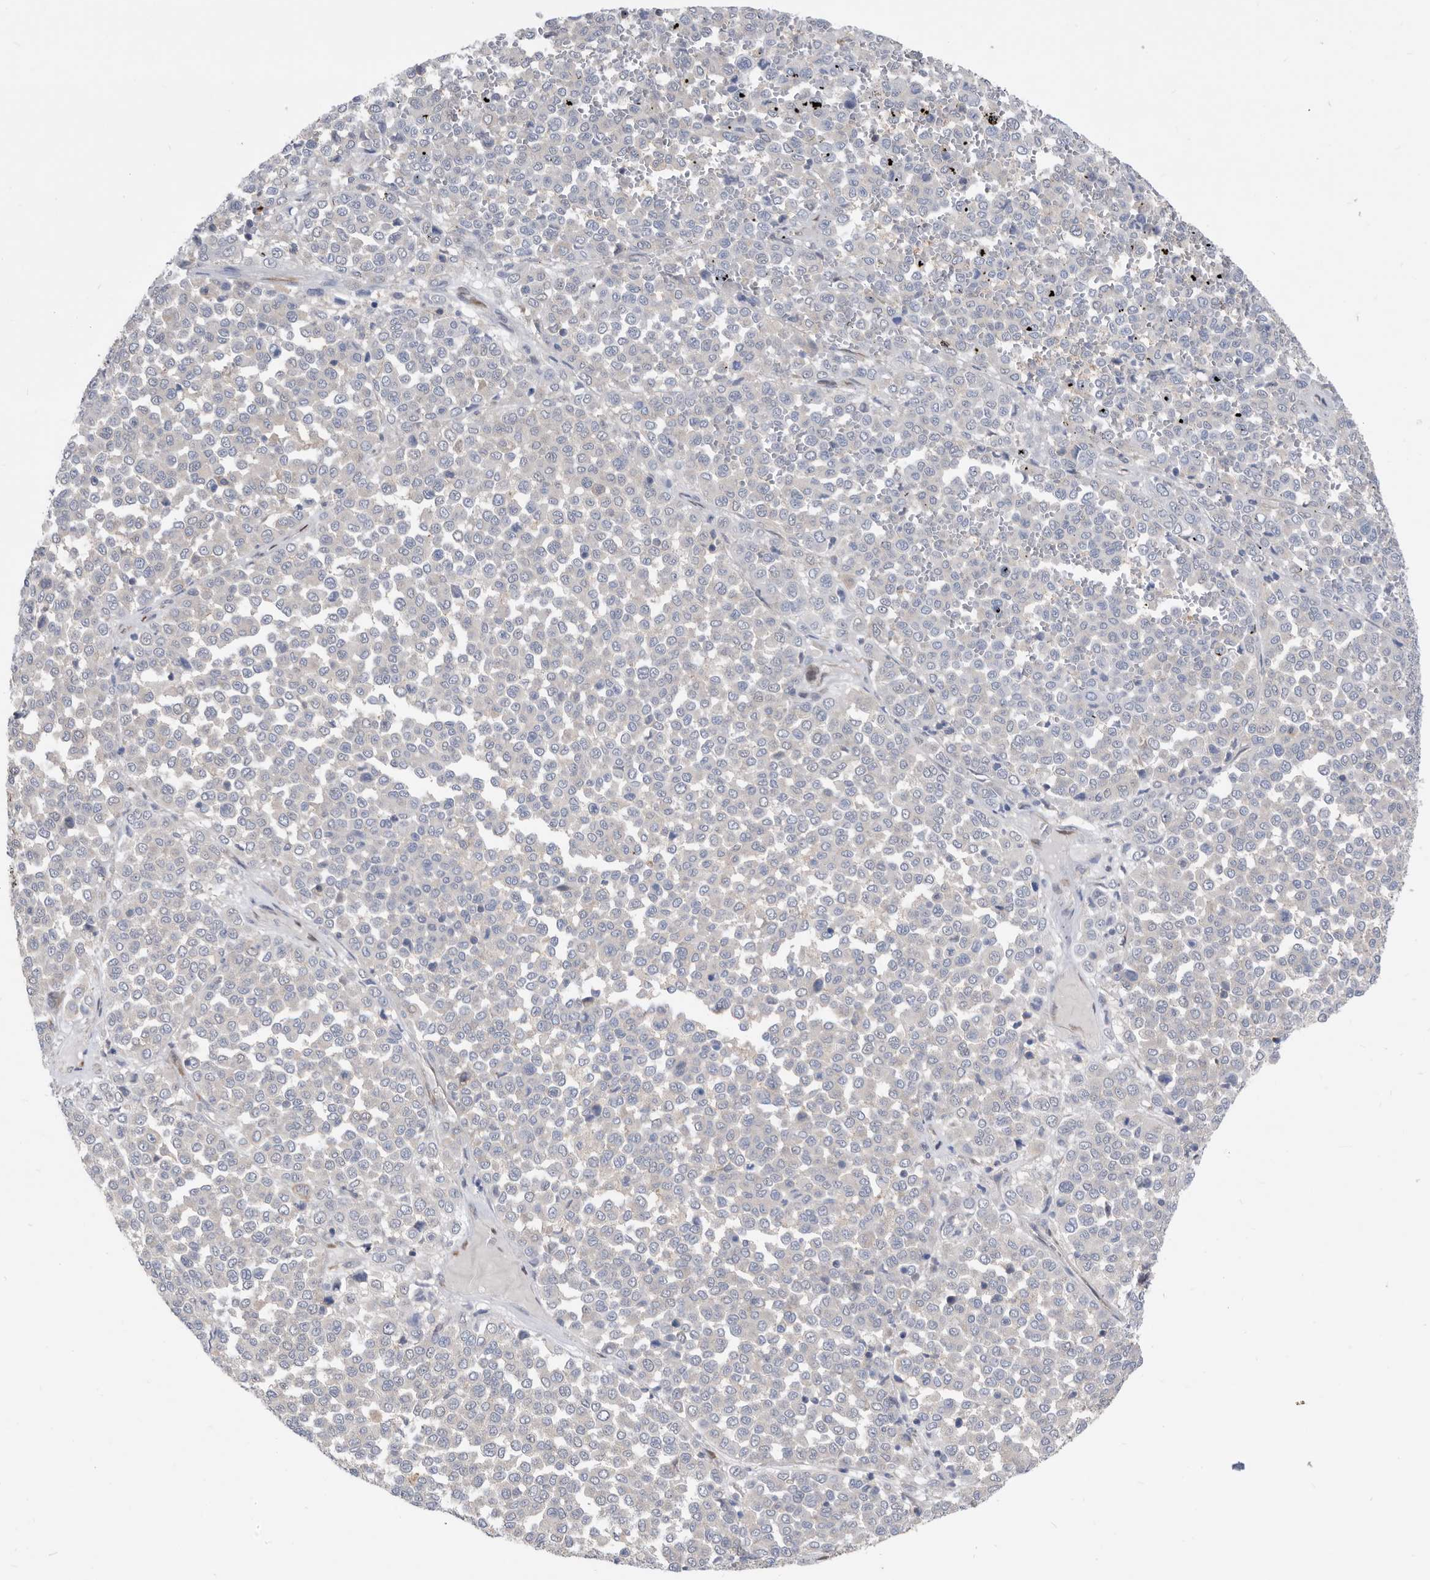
{"staining": {"intensity": "negative", "quantity": "none", "location": "none"}, "tissue": "melanoma", "cell_type": "Tumor cells", "image_type": "cancer", "snomed": [{"axis": "morphology", "description": "Malignant melanoma, Metastatic site"}, {"axis": "topography", "description": "Pancreas"}], "caption": "The immunohistochemistry (IHC) image has no significant positivity in tumor cells of malignant melanoma (metastatic site) tissue. Brightfield microscopy of immunohistochemistry stained with DAB (brown) and hematoxylin (blue), captured at high magnification.", "gene": "CCT4", "patient": {"sex": "female", "age": 30}}